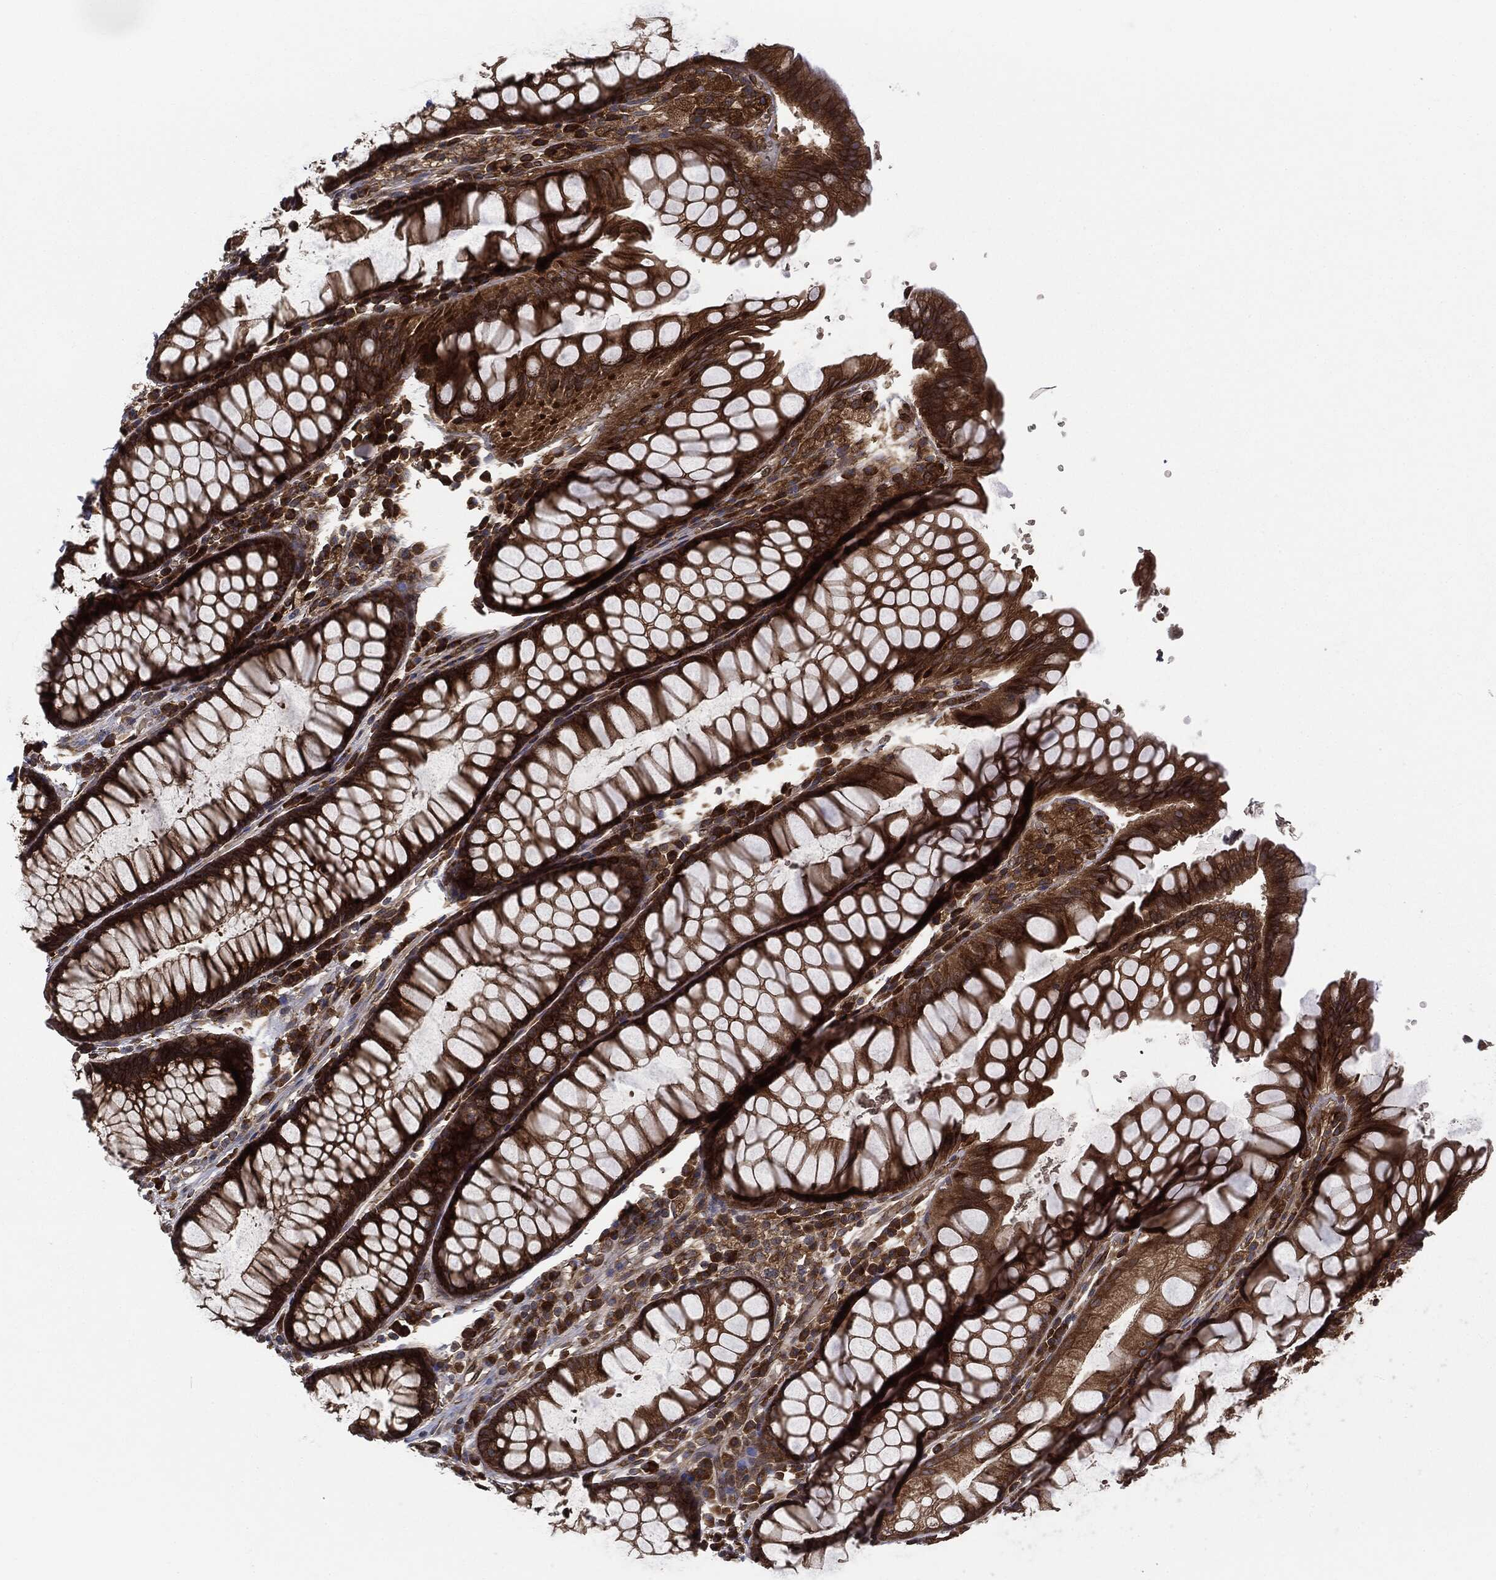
{"staining": {"intensity": "strong", "quantity": ">75%", "location": "cytoplasmic/membranous"}, "tissue": "rectum", "cell_type": "Glandular cells", "image_type": "normal", "snomed": [{"axis": "morphology", "description": "Normal tissue, NOS"}, {"axis": "topography", "description": "Rectum"}], "caption": "Benign rectum exhibits strong cytoplasmic/membranous expression in approximately >75% of glandular cells, visualized by immunohistochemistry. (Stains: DAB in brown, nuclei in blue, Microscopy: brightfield microscopy at high magnification).", "gene": "EIF2AK2", "patient": {"sex": "female", "age": 68}}